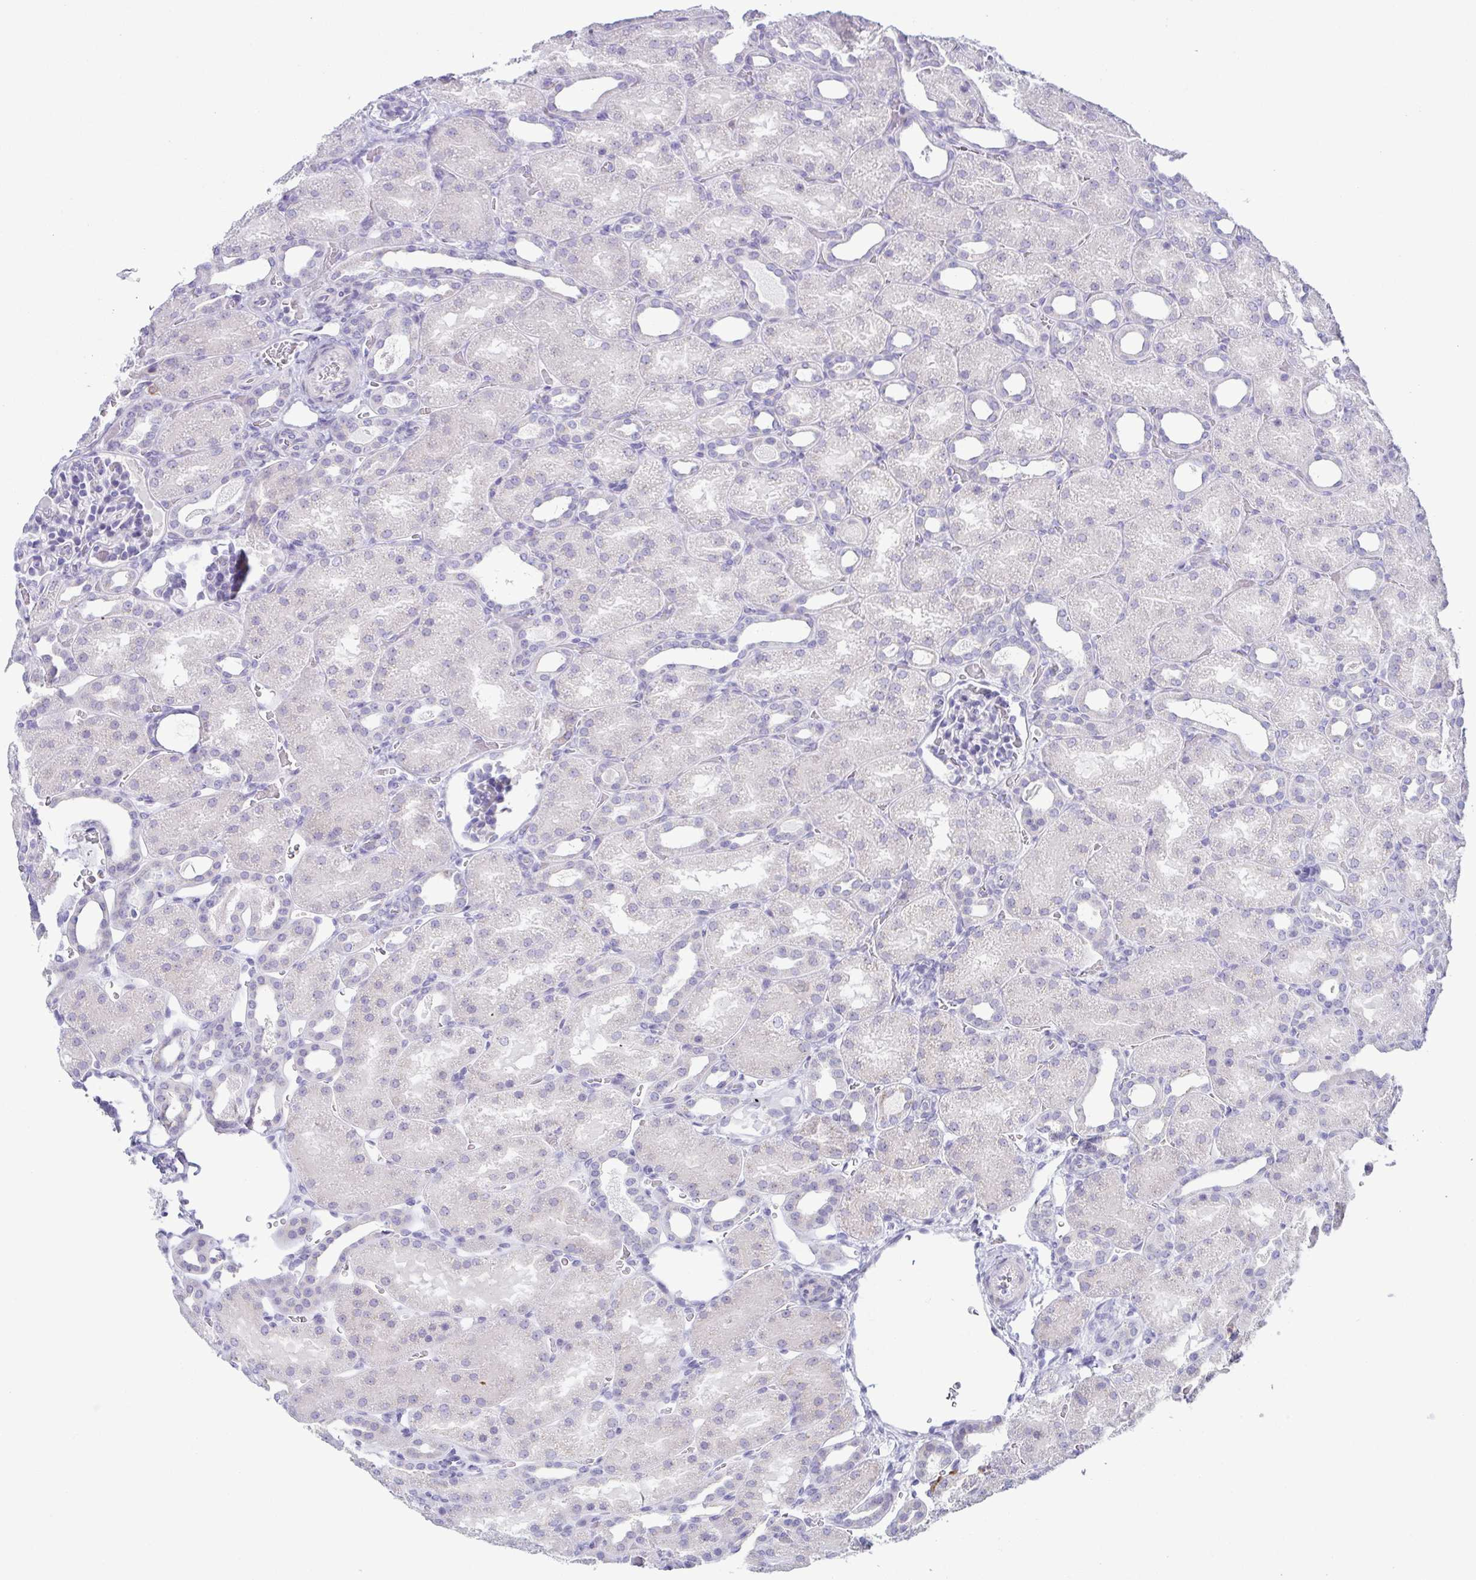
{"staining": {"intensity": "negative", "quantity": "none", "location": "none"}, "tissue": "kidney", "cell_type": "Cells in glomeruli", "image_type": "normal", "snomed": [{"axis": "morphology", "description": "Normal tissue, NOS"}, {"axis": "topography", "description": "Kidney"}], "caption": "IHC histopathology image of normal human kidney stained for a protein (brown), which exhibits no positivity in cells in glomeruli. (DAB (3,3'-diaminobenzidine) immunohistochemistry, high magnification).", "gene": "AZU1", "patient": {"sex": "male", "age": 2}}